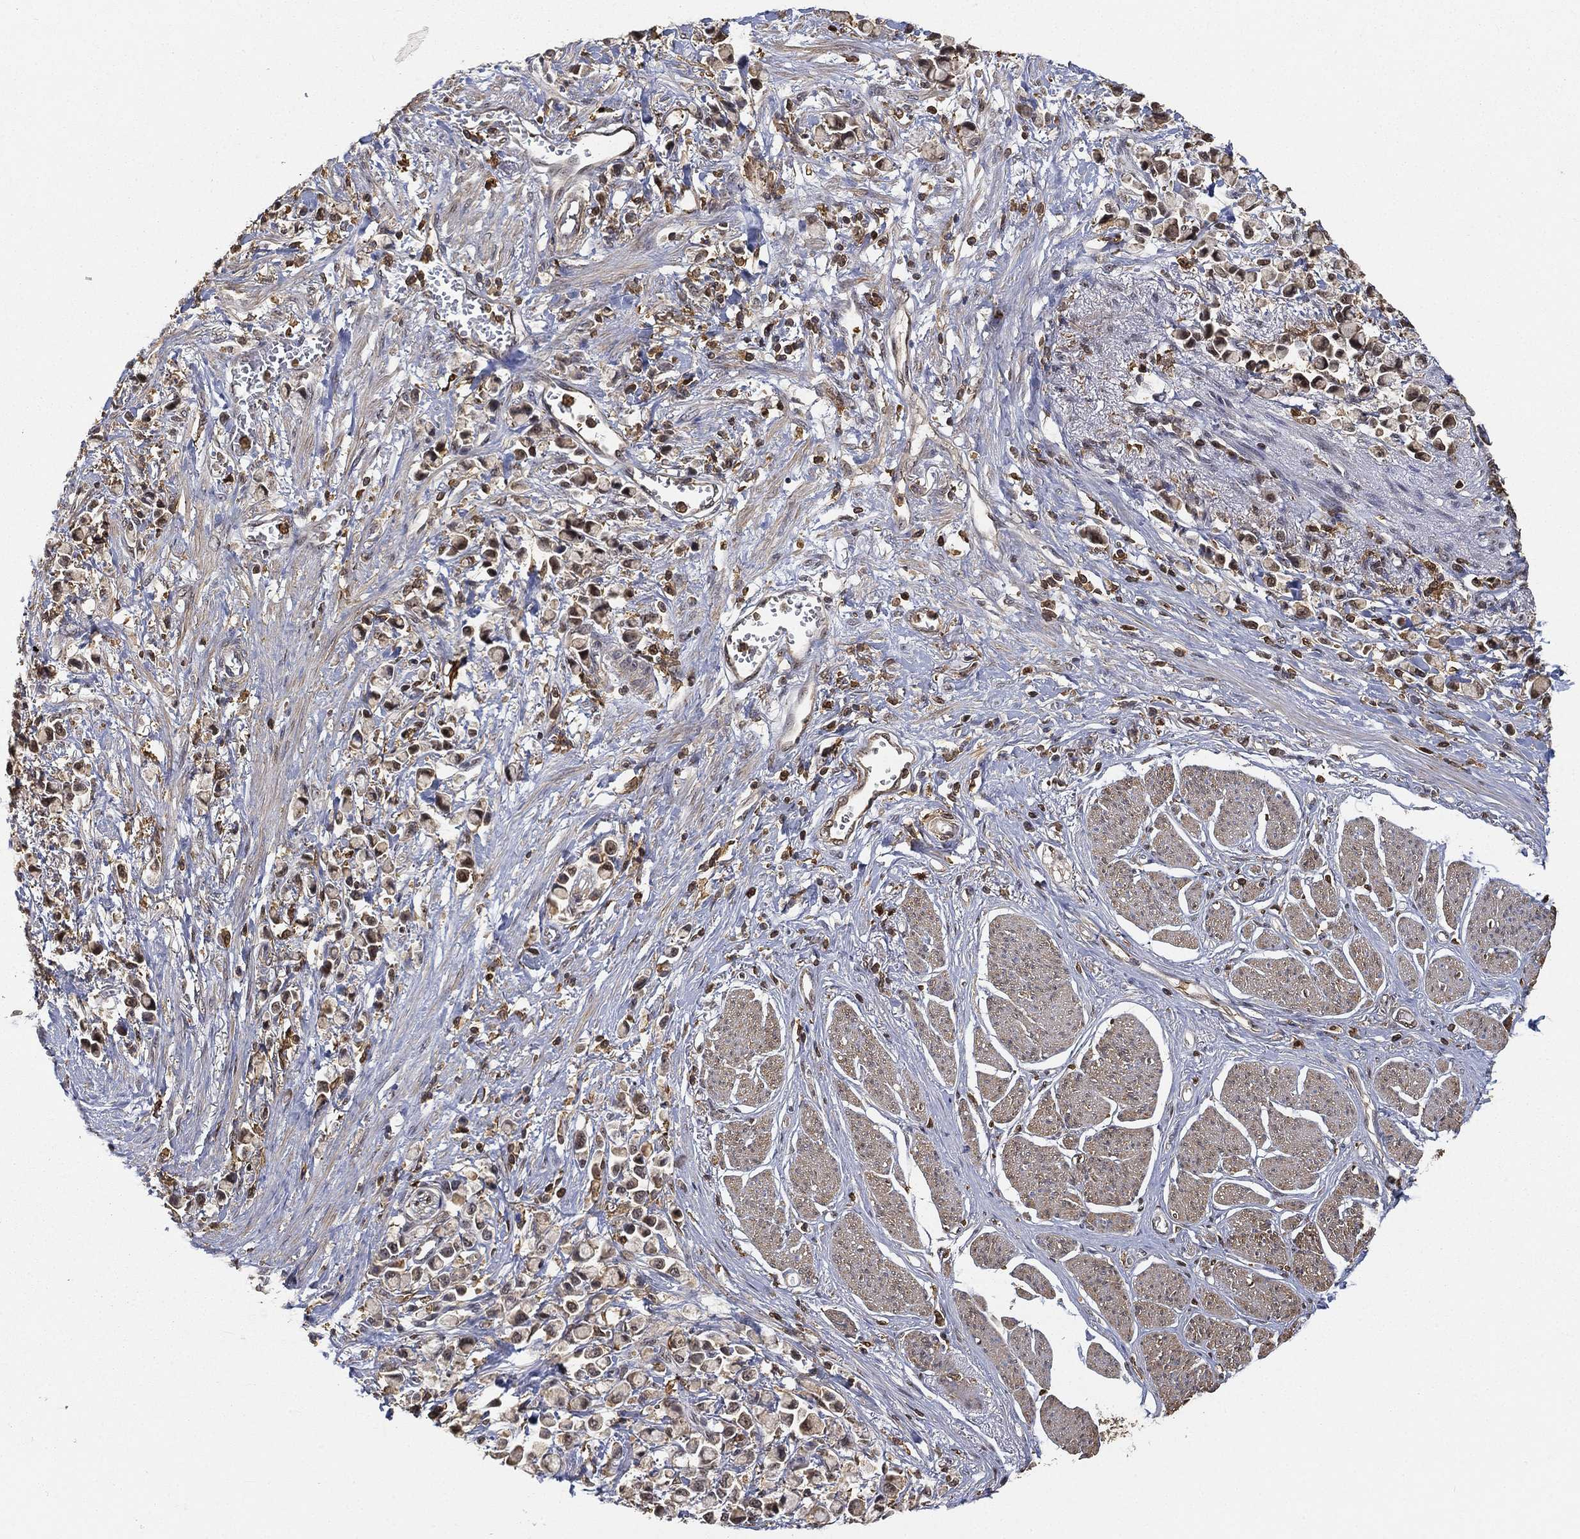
{"staining": {"intensity": "moderate", "quantity": "<25%", "location": "cytoplasmic/membranous,nuclear"}, "tissue": "stomach cancer", "cell_type": "Tumor cells", "image_type": "cancer", "snomed": [{"axis": "morphology", "description": "Adenocarcinoma, NOS"}, {"axis": "topography", "description": "Stomach"}], "caption": "The image exhibits staining of stomach cancer, revealing moderate cytoplasmic/membranous and nuclear protein expression (brown color) within tumor cells. The staining was performed using DAB (3,3'-diaminobenzidine) to visualize the protein expression in brown, while the nuclei were stained in blue with hematoxylin (Magnification: 20x).", "gene": "CRYL1", "patient": {"sex": "female", "age": 81}}